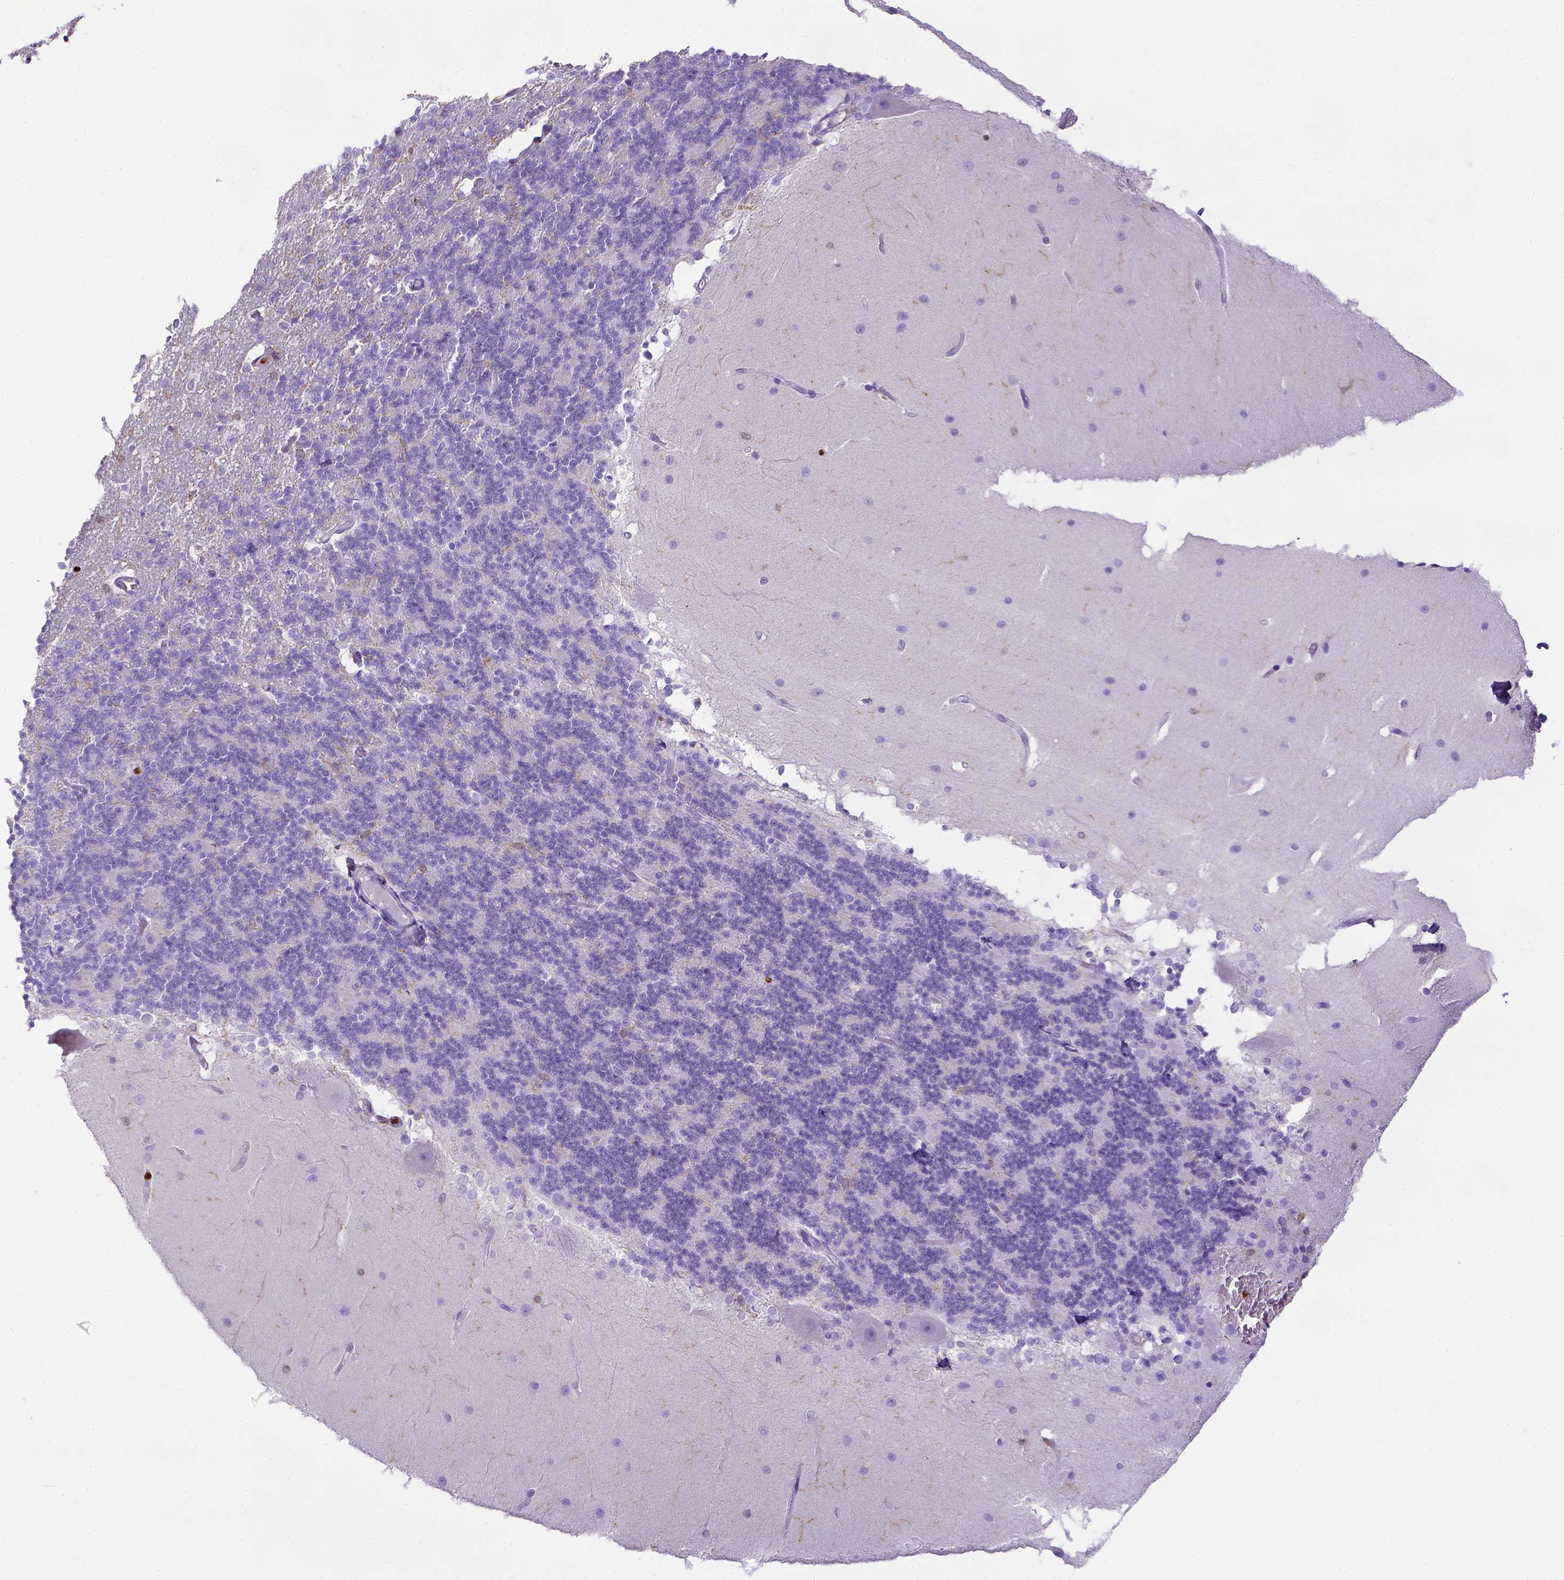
{"staining": {"intensity": "negative", "quantity": "none", "location": "none"}, "tissue": "cerebellum", "cell_type": "Cells in granular layer", "image_type": "normal", "snomed": [{"axis": "morphology", "description": "Normal tissue, NOS"}, {"axis": "topography", "description": "Cerebellum"}], "caption": "IHC micrograph of unremarkable human cerebellum stained for a protein (brown), which reveals no expression in cells in granular layer.", "gene": "ITGAM", "patient": {"sex": "female", "age": 19}}